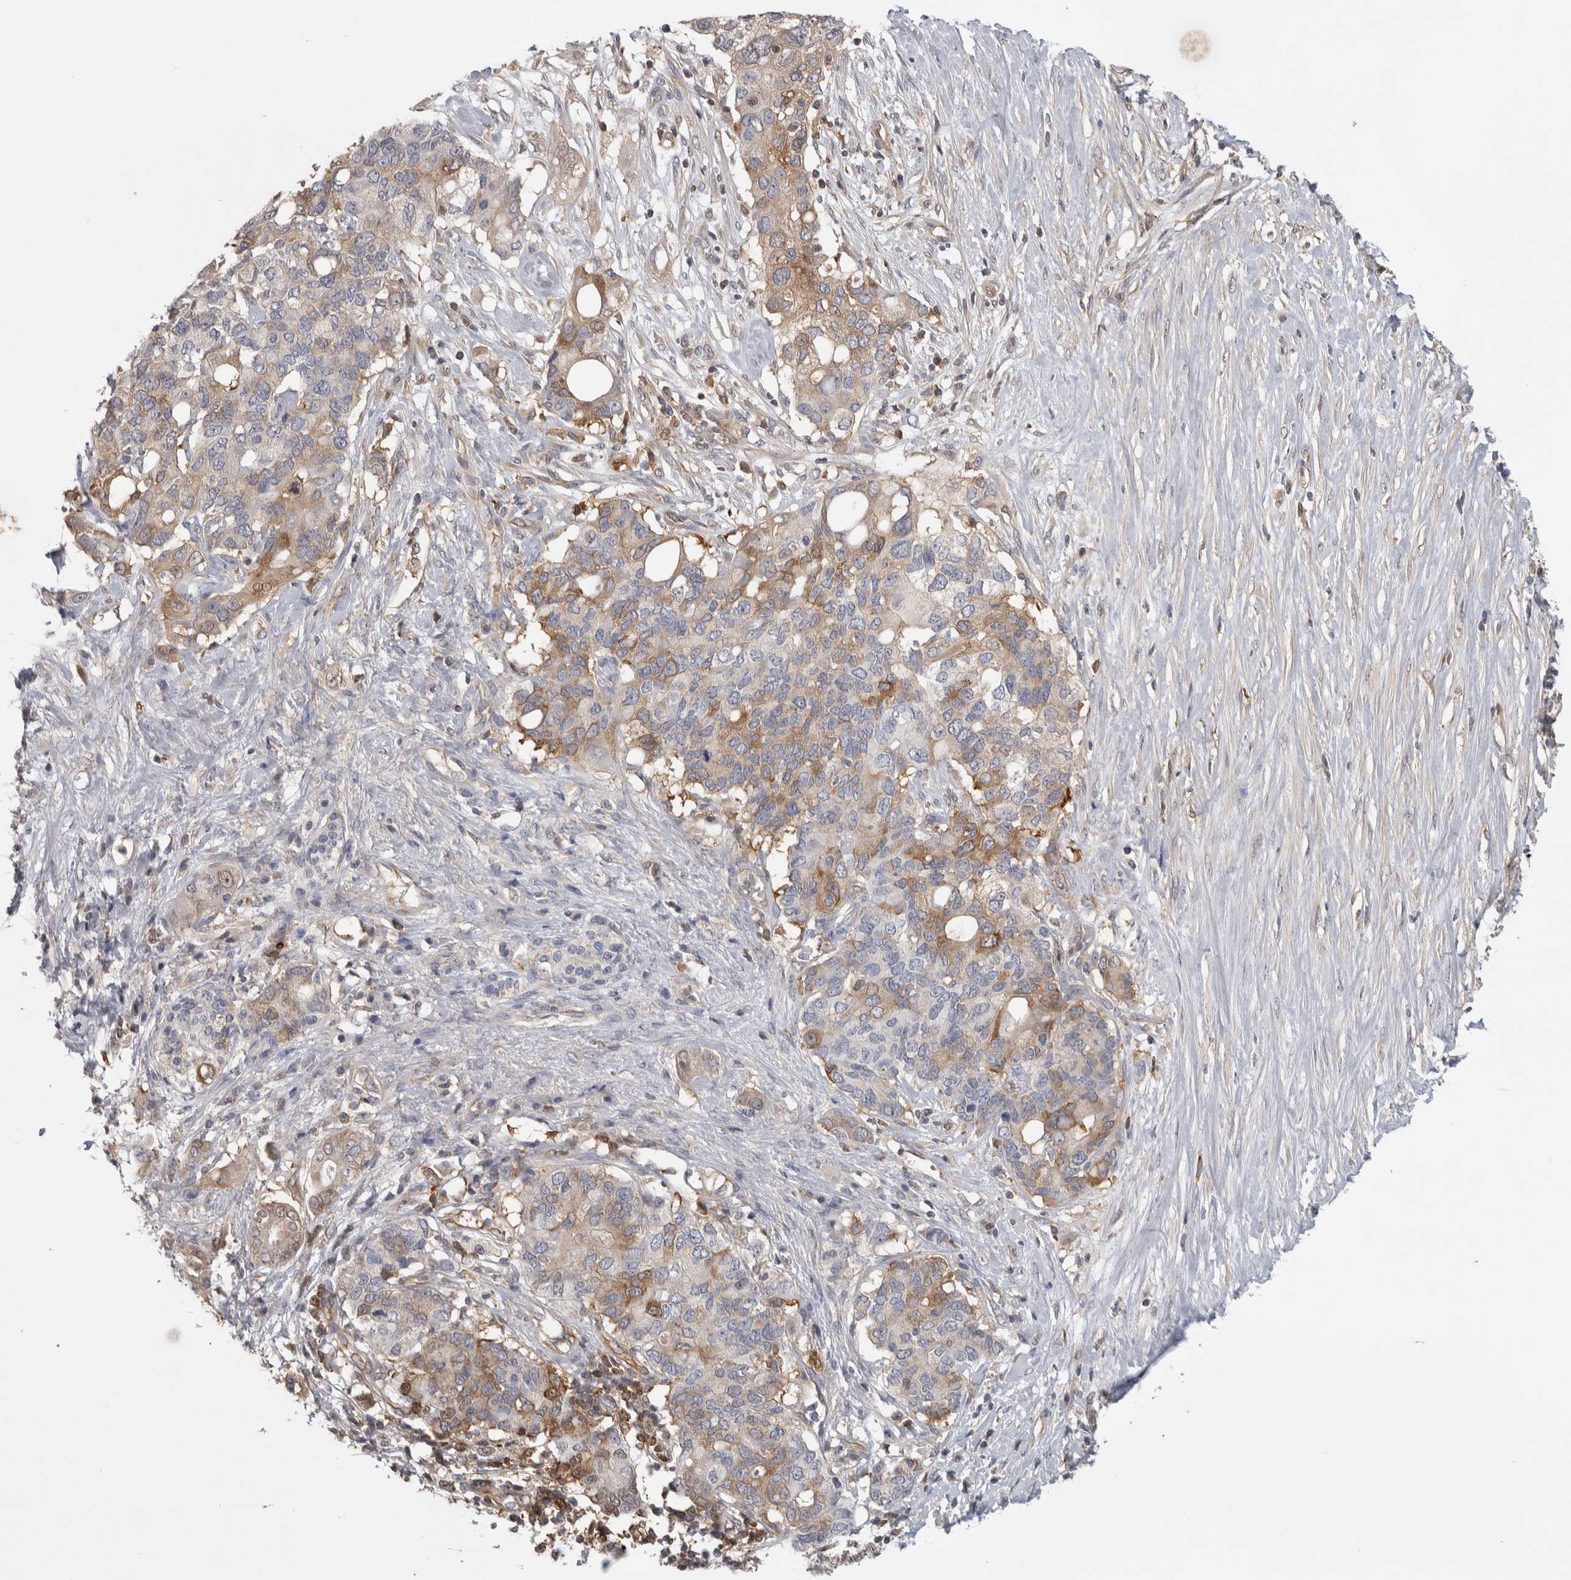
{"staining": {"intensity": "moderate", "quantity": "25%-75%", "location": "cytoplasmic/membranous"}, "tissue": "pancreatic cancer", "cell_type": "Tumor cells", "image_type": "cancer", "snomed": [{"axis": "morphology", "description": "Adenocarcinoma, NOS"}, {"axis": "topography", "description": "Pancreas"}], "caption": "This photomicrograph displays immunohistochemistry (IHC) staining of adenocarcinoma (pancreatic), with medium moderate cytoplasmic/membranous expression in about 25%-75% of tumor cells.", "gene": "NFKB2", "patient": {"sex": "female", "age": 56}}